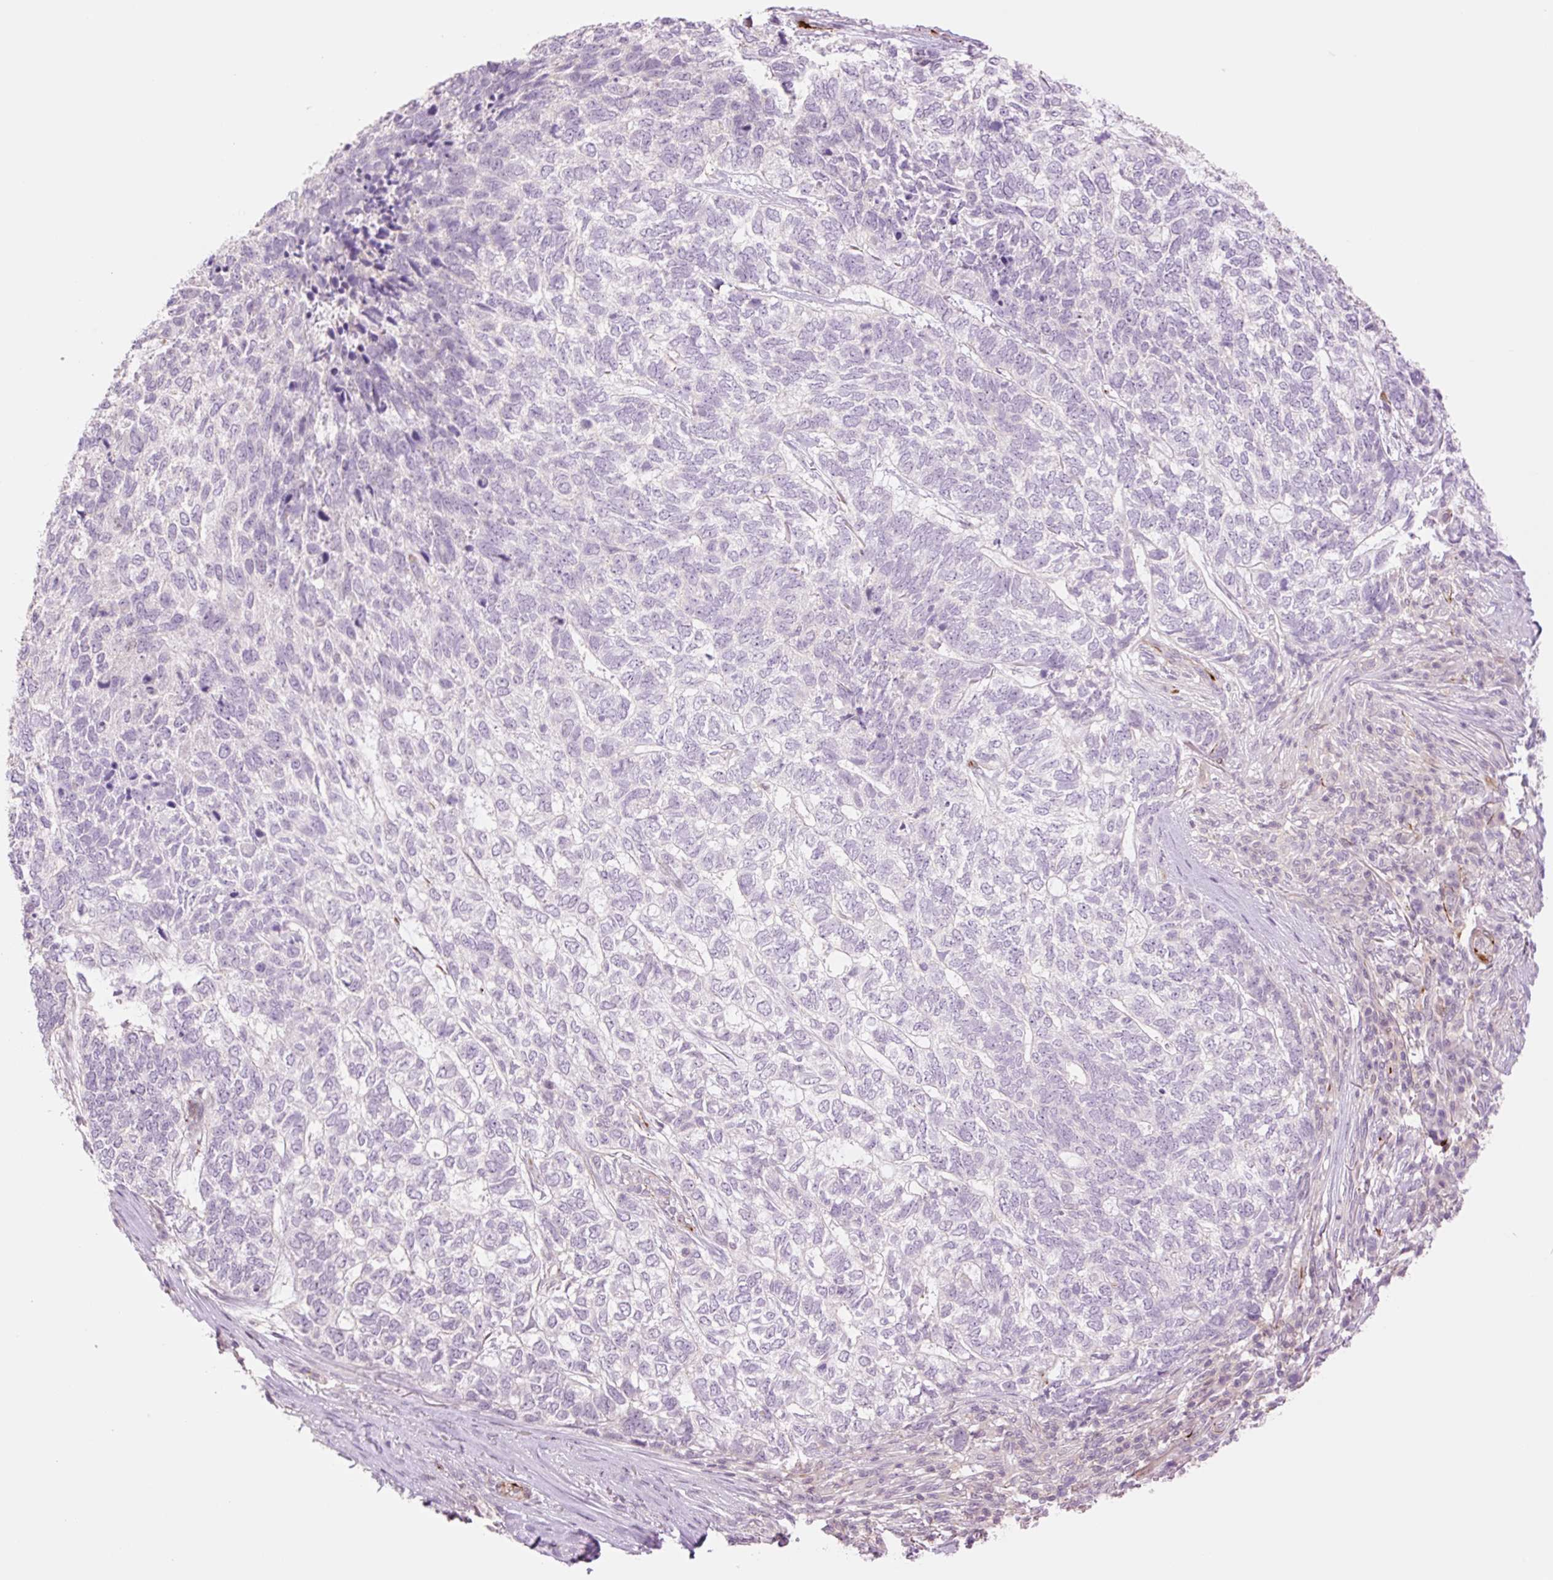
{"staining": {"intensity": "negative", "quantity": "none", "location": "none"}, "tissue": "skin cancer", "cell_type": "Tumor cells", "image_type": "cancer", "snomed": [{"axis": "morphology", "description": "Basal cell carcinoma"}, {"axis": "topography", "description": "Skin"}], "caption": "There is no significant positivity in tumor cells of skin cancer (basal cell carcinoma).", "gene": "ZFYVE21", "patient": {"sex": "female", "age": 65}}